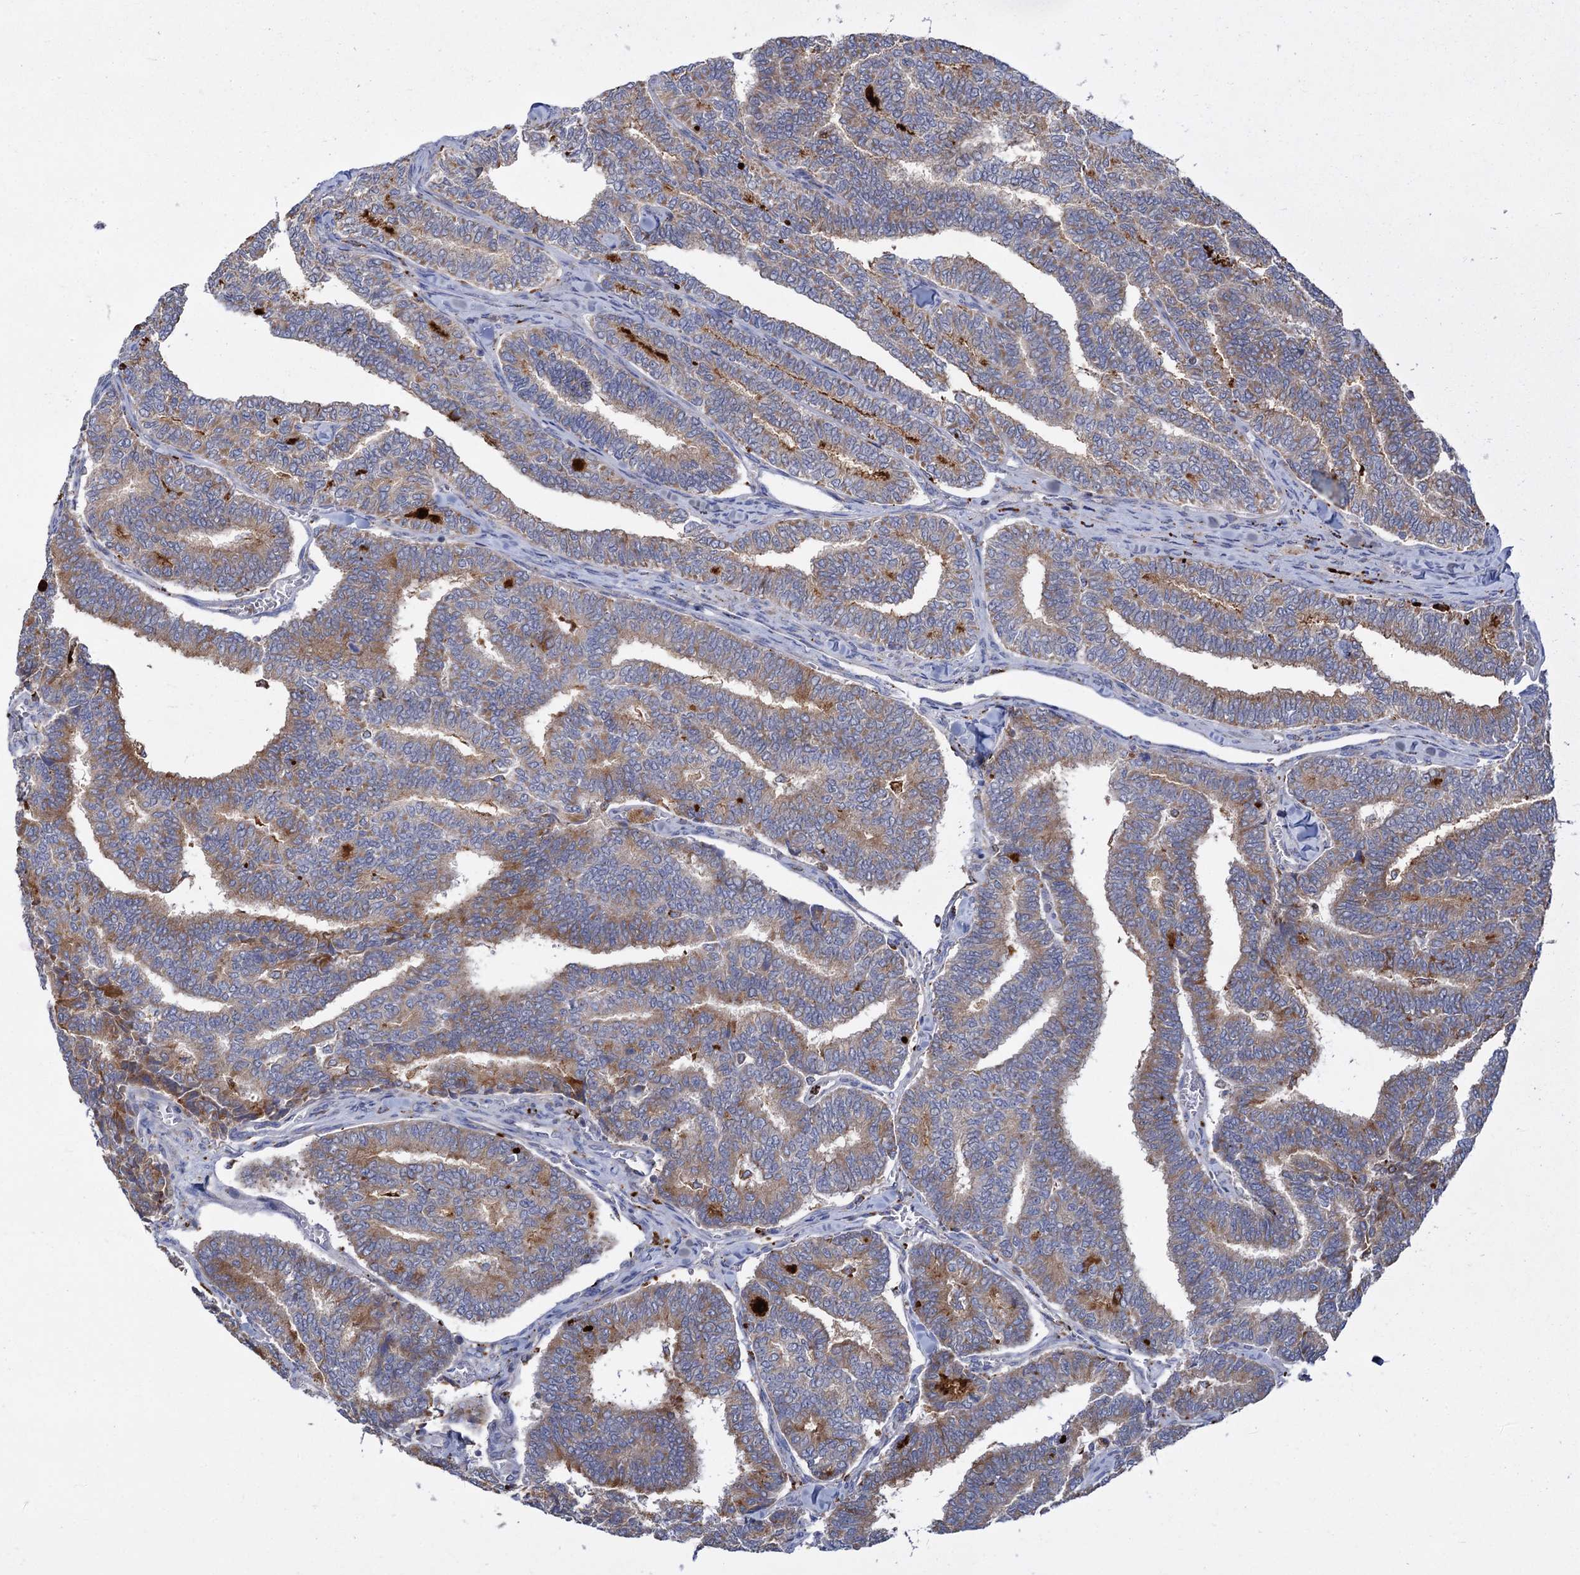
{"staining": {"intensity": "weak", "quantity": ">75%", "location": "cytoplasmic/membranous"}, "tissue": "thyroid cancer", "cell_type": "Tumor cells", "image_type": "cancer", "snomed": [{"axis": "morphology", "description": "Papillary adenocarcinoma, NOS"}, {"axis": "topography", "description": "Thyroid gland"}], "caption": "An IHC image of neoplastic tissue is shown. Protein staining in brown labels weak cytoplasmic/membranous positivity in thyroid cancer (papillary adenocarcinoma) within tumor cells.", "gene": "ANKS3", "patient": {"sex": "female", "age": 35}}